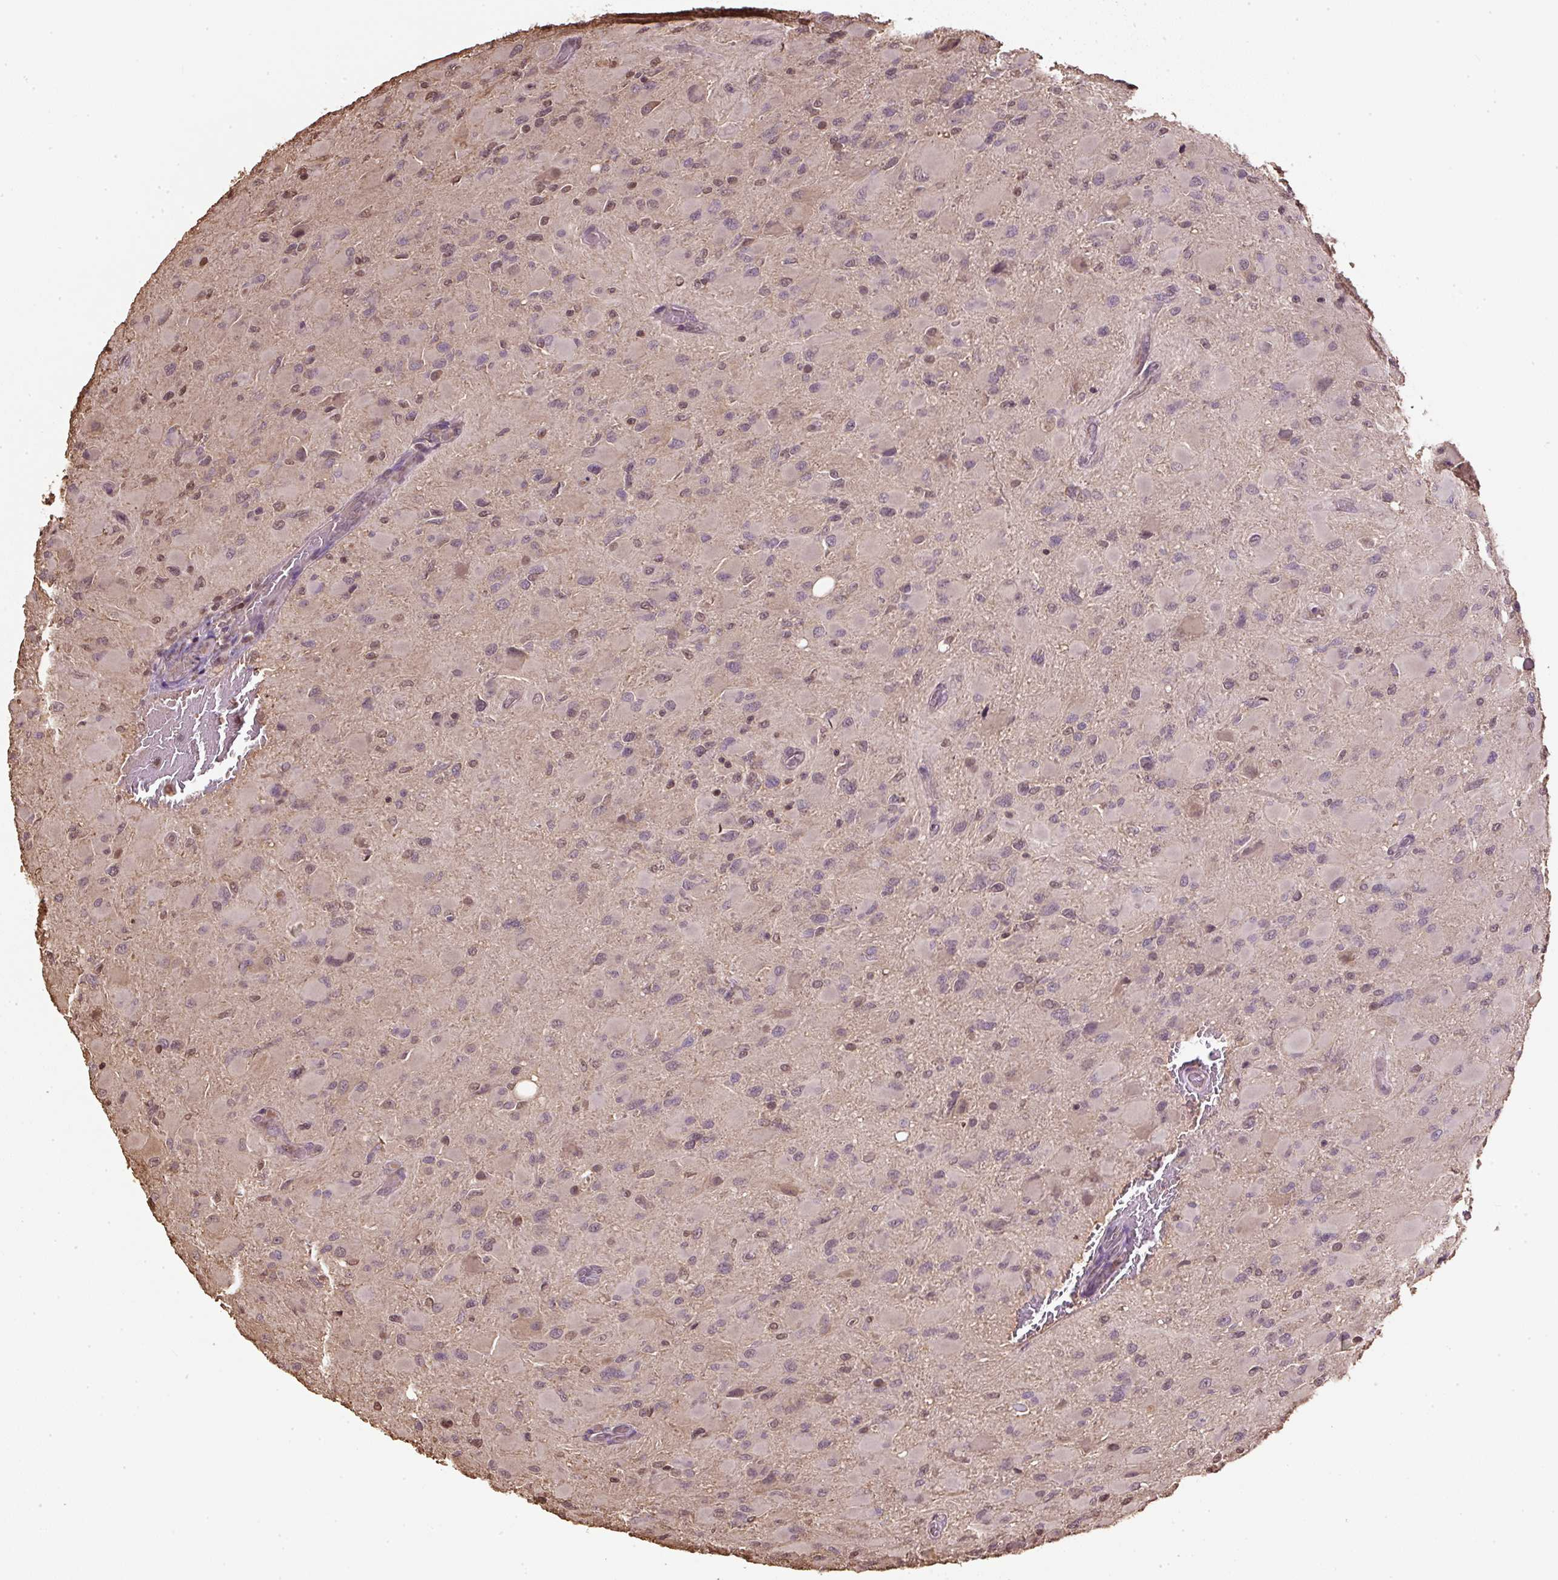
{"staining": {"intensity": "weak", "quantity": "25%-75%", "location": "nuclear"}, "tissue": "glioma", "cell_type": "Tumor cells", "image_type": "cancer", "snomed": [{"axis": "morphology", "description": "Glioma, malignant, High grade"}, {"axis": "topography", "description": "Cerebral cortex"}], "caption": "Weak nuclear positivity is seen in about 25%-75% of tumor cells in malignant high-grade glioma.", "gene": "TMEM170B", "patient": {"sex": "female", "age": 36}}